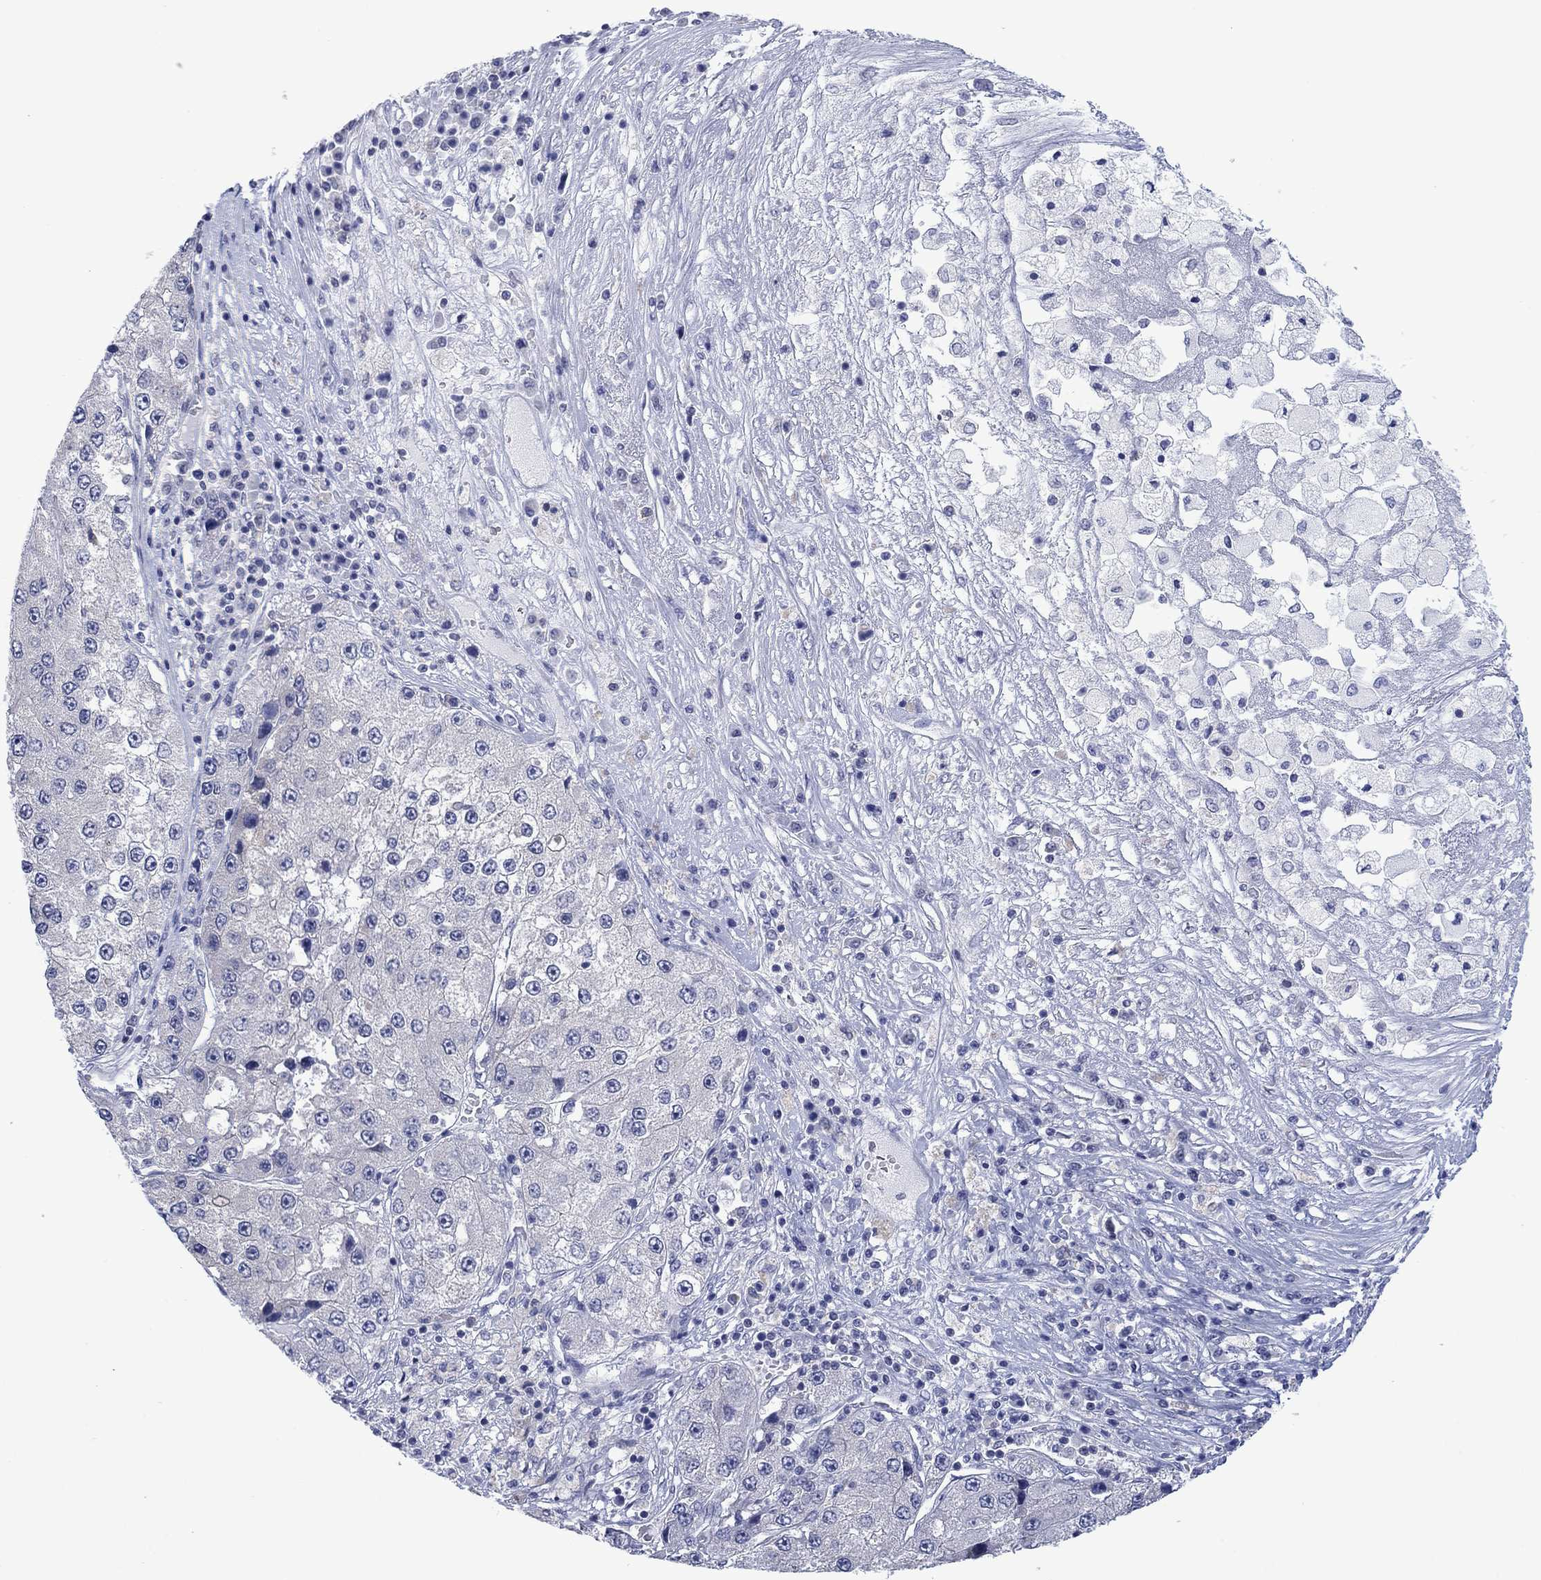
{"staining": {"intensity": "negative", "quantity": "none", "location": "none"}, "tissue": "liver cancer", "cell_type": "Tumor cells", "image_type": "cancer", "snomed": [{"axis": "morphology", "description": "Carcinoma, Hepatocellular, NOS"}, {"axis": "topography", "description": "Liver"}], "caption": "Hepatocellular carcinoma (liver) stained for a protein using IHC shows no expression tumor cells.", "gene": "FER1L6", "patient": {"sex": "female", "age": 73}}